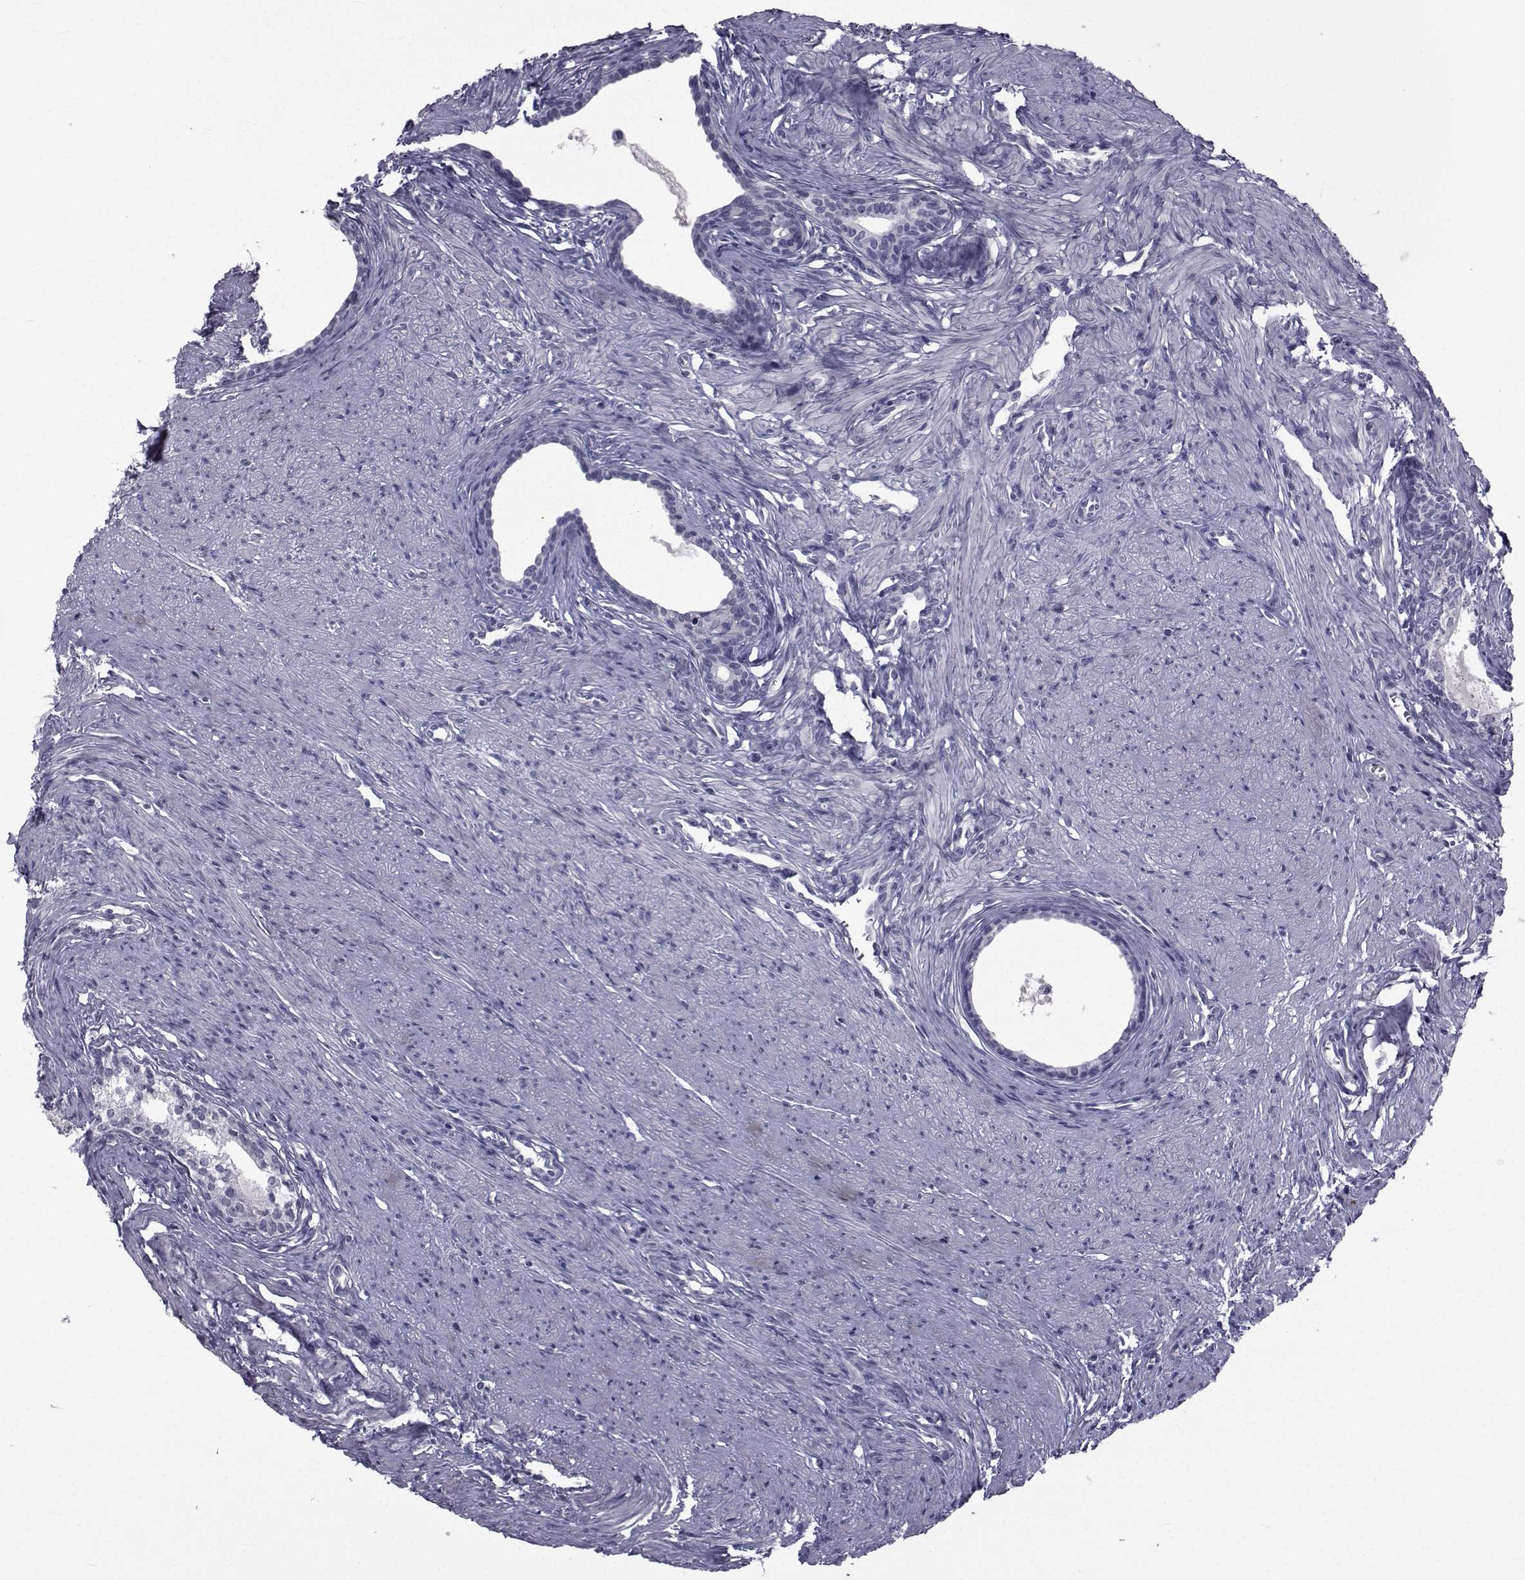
{"staining": {"intensity": "negative", "quantity": "none", "location": "none"}, "tissue": "prostate", "cell_type": "Glandular cells", "image_type": "normal", "snomed": [{"axis": "morphology", "description": "Normal tissue, NOS"}, {"axis": "topography", "description": "Prostate"}], "caption": "Human prostate stained for a protein using immunohistochemistry (IHC) reveals no positivity in glandular cells.", "gene": "PAX2", "patient": {"sex": "male", "age": 60}}